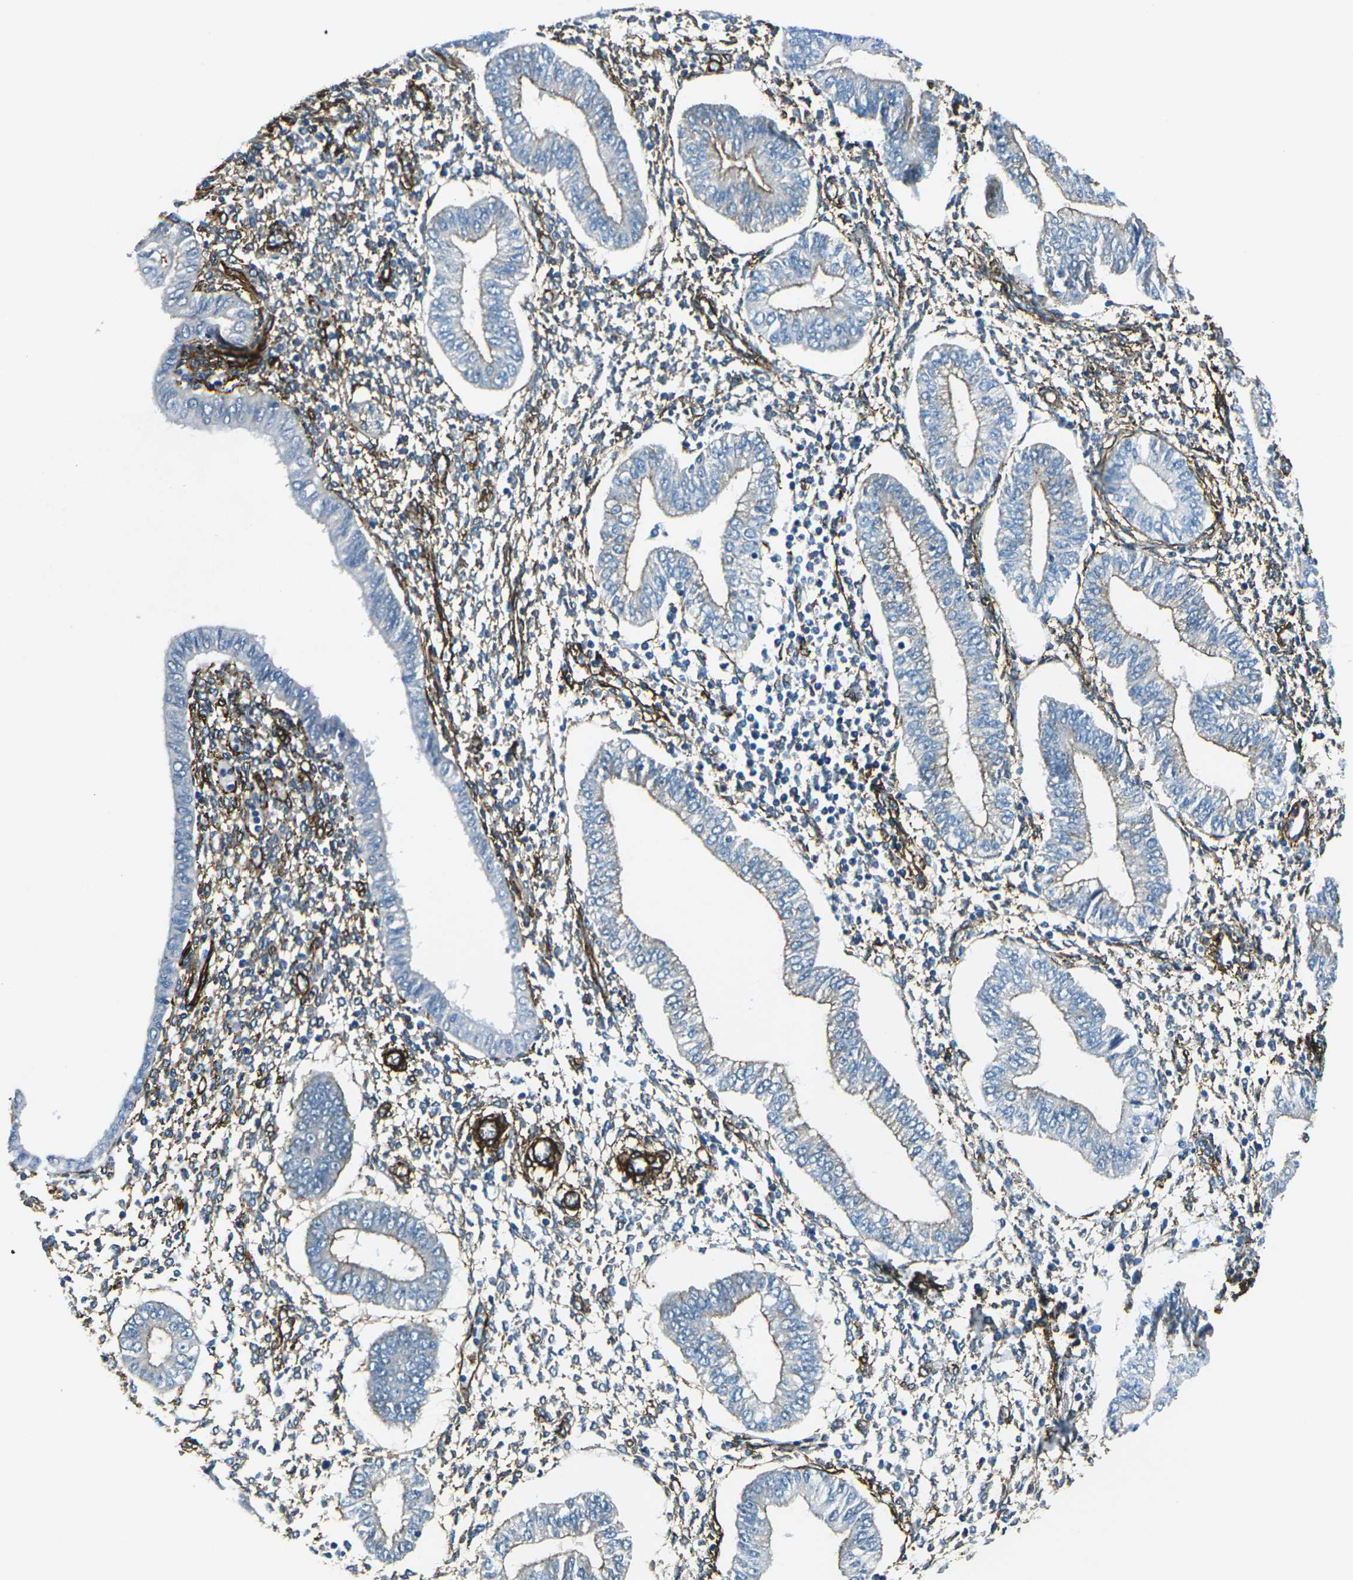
{"staining": {"intensity": "strong", "quantity": "25%-75%", "location": "cytoplasmic/membranous"}, "tissue": "endometrium", "cell_type": "Cells in endometrial stroma", "image_type": "normal", "snomed": [{"axis": "morphology", "description": "Normal tissue, NOS"}, {"axis": "topography", "description": "Endometrium"}], "caption": "Immunohistochemical staining of unremarkable endometrium demonstrates strong cytoplasmic/membranous protein staining in approximately 25%-75% of cells in endometrial stroma.", "gene": "GRAMD1C", "patient": {"sex": "female", "age": 50}}